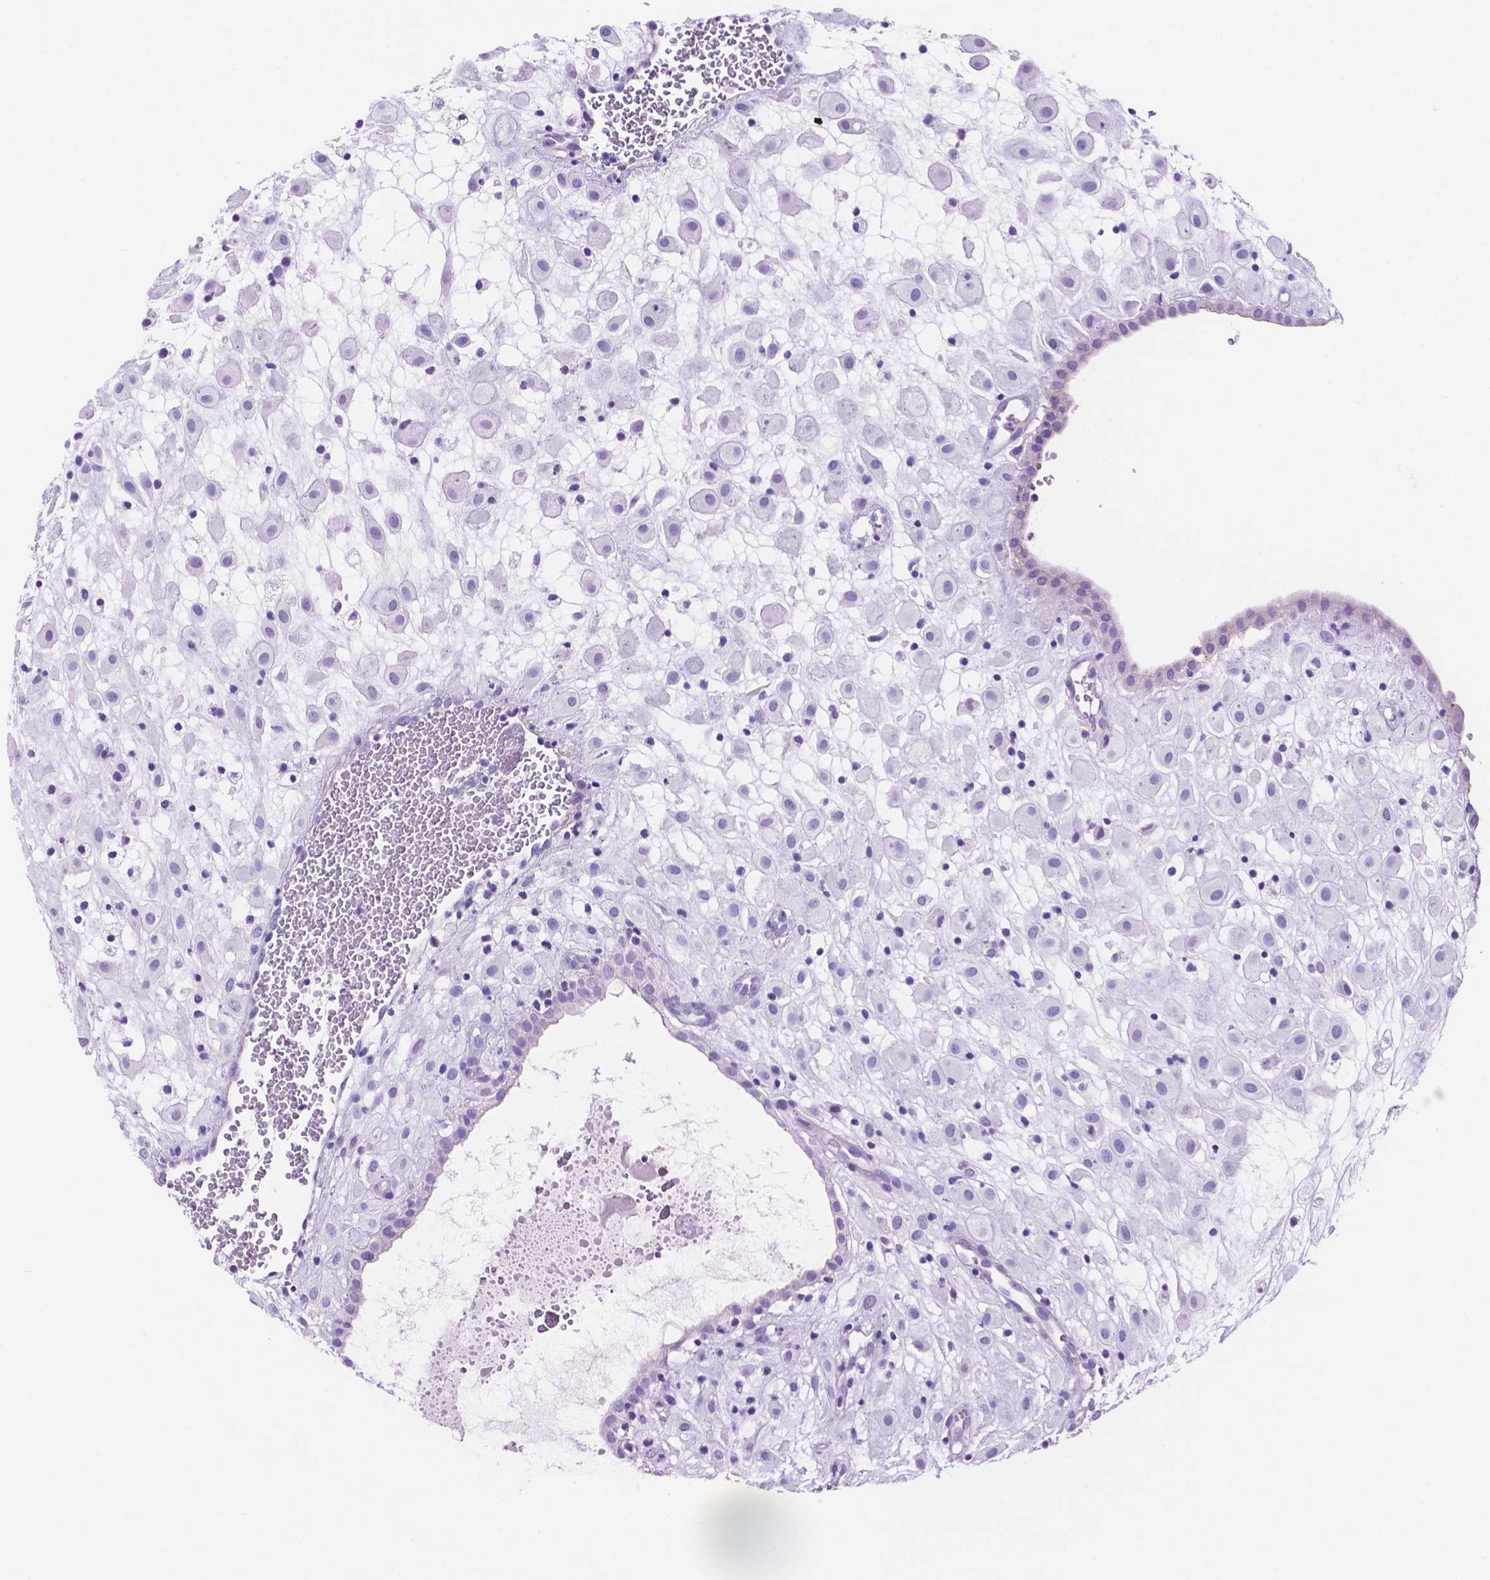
{"staining": {"intensity": "negative", "quantity": "none", "location": "none"}, "tissue": "placenta", "cell_type": "Decidual cells", "image_type": "normal", "snomed": [{"axis": "morphology", "description": "Normal tissue, NOS"}, {"axis": "topography", "description": "Placenta"}], "caption": "Photomicrograph shows no protein staining in decidual cells of unremarkable placenta. (DAB (3,3'-diaminobenzidine) immunohistochemistry with hematoxylin counter stain).", "gene": "IGFN1", "patient": {"sex": "female", "age": 24}}